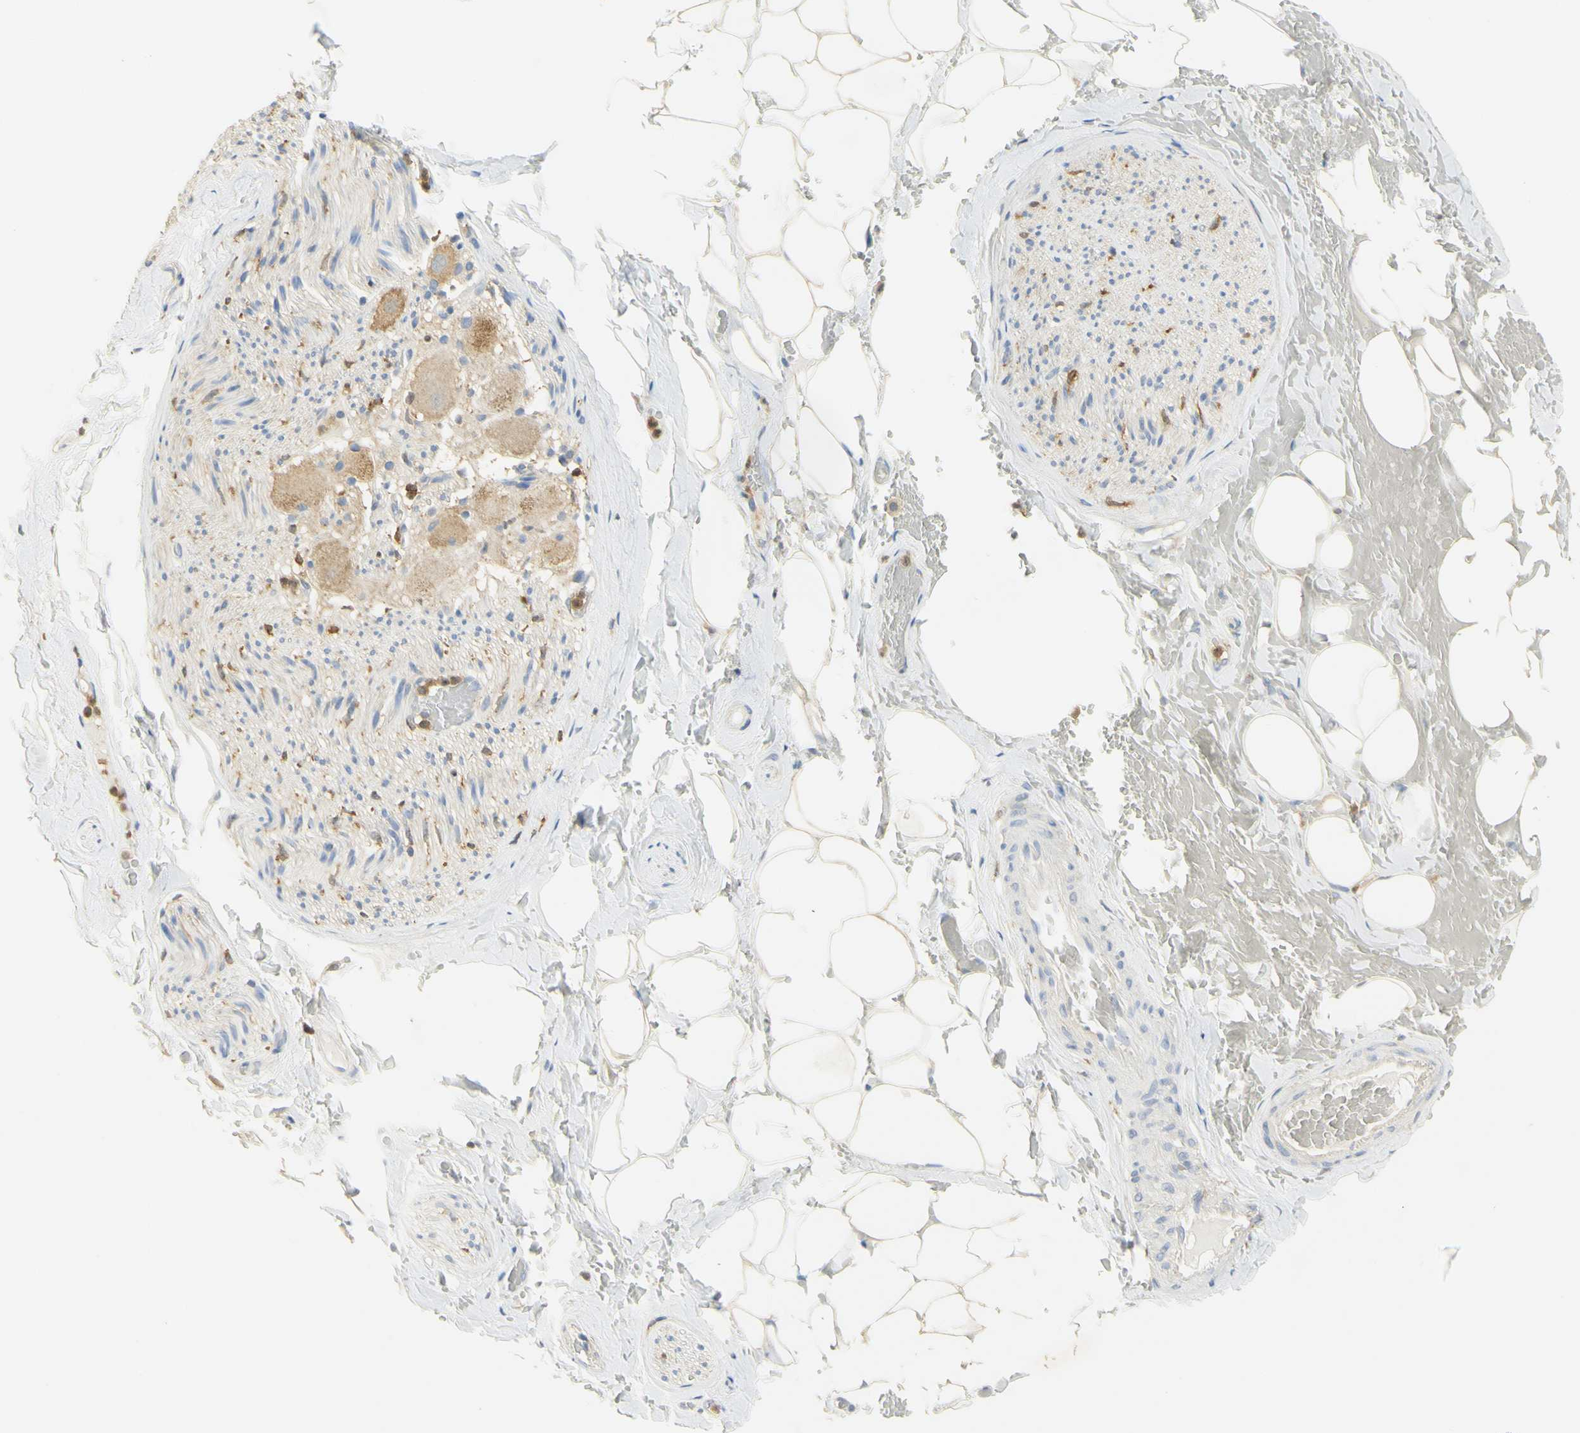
{"staining": {"intensity": "weak", "quantity": ">75%", "location": "cytoplasmic/membranous"}, "tissue": "adipose tissue", "cell_type": "Adipocytes", "image_type": "normal", "snomed": [{"axis": "morphology", "description": "Normal tissue, NOS"}, {"axis": "topography", "description": "Peripheral nerve tissue"}], "caption": "IHC staining of benign adipose tissue, which reveals low levels of weak cytoplasmic/membranous positivity in approximately >75% of adipocytes indicating weak cytoplasmic/membranous protein staining. The staining was performed using DAB (3,3'-diaminobenzidine) (brown) for protein detection and nuclei were counterstained in hematoxylin (blue).", "gene": "PAK1", "patient": {"sex": "male", "age": 70}}